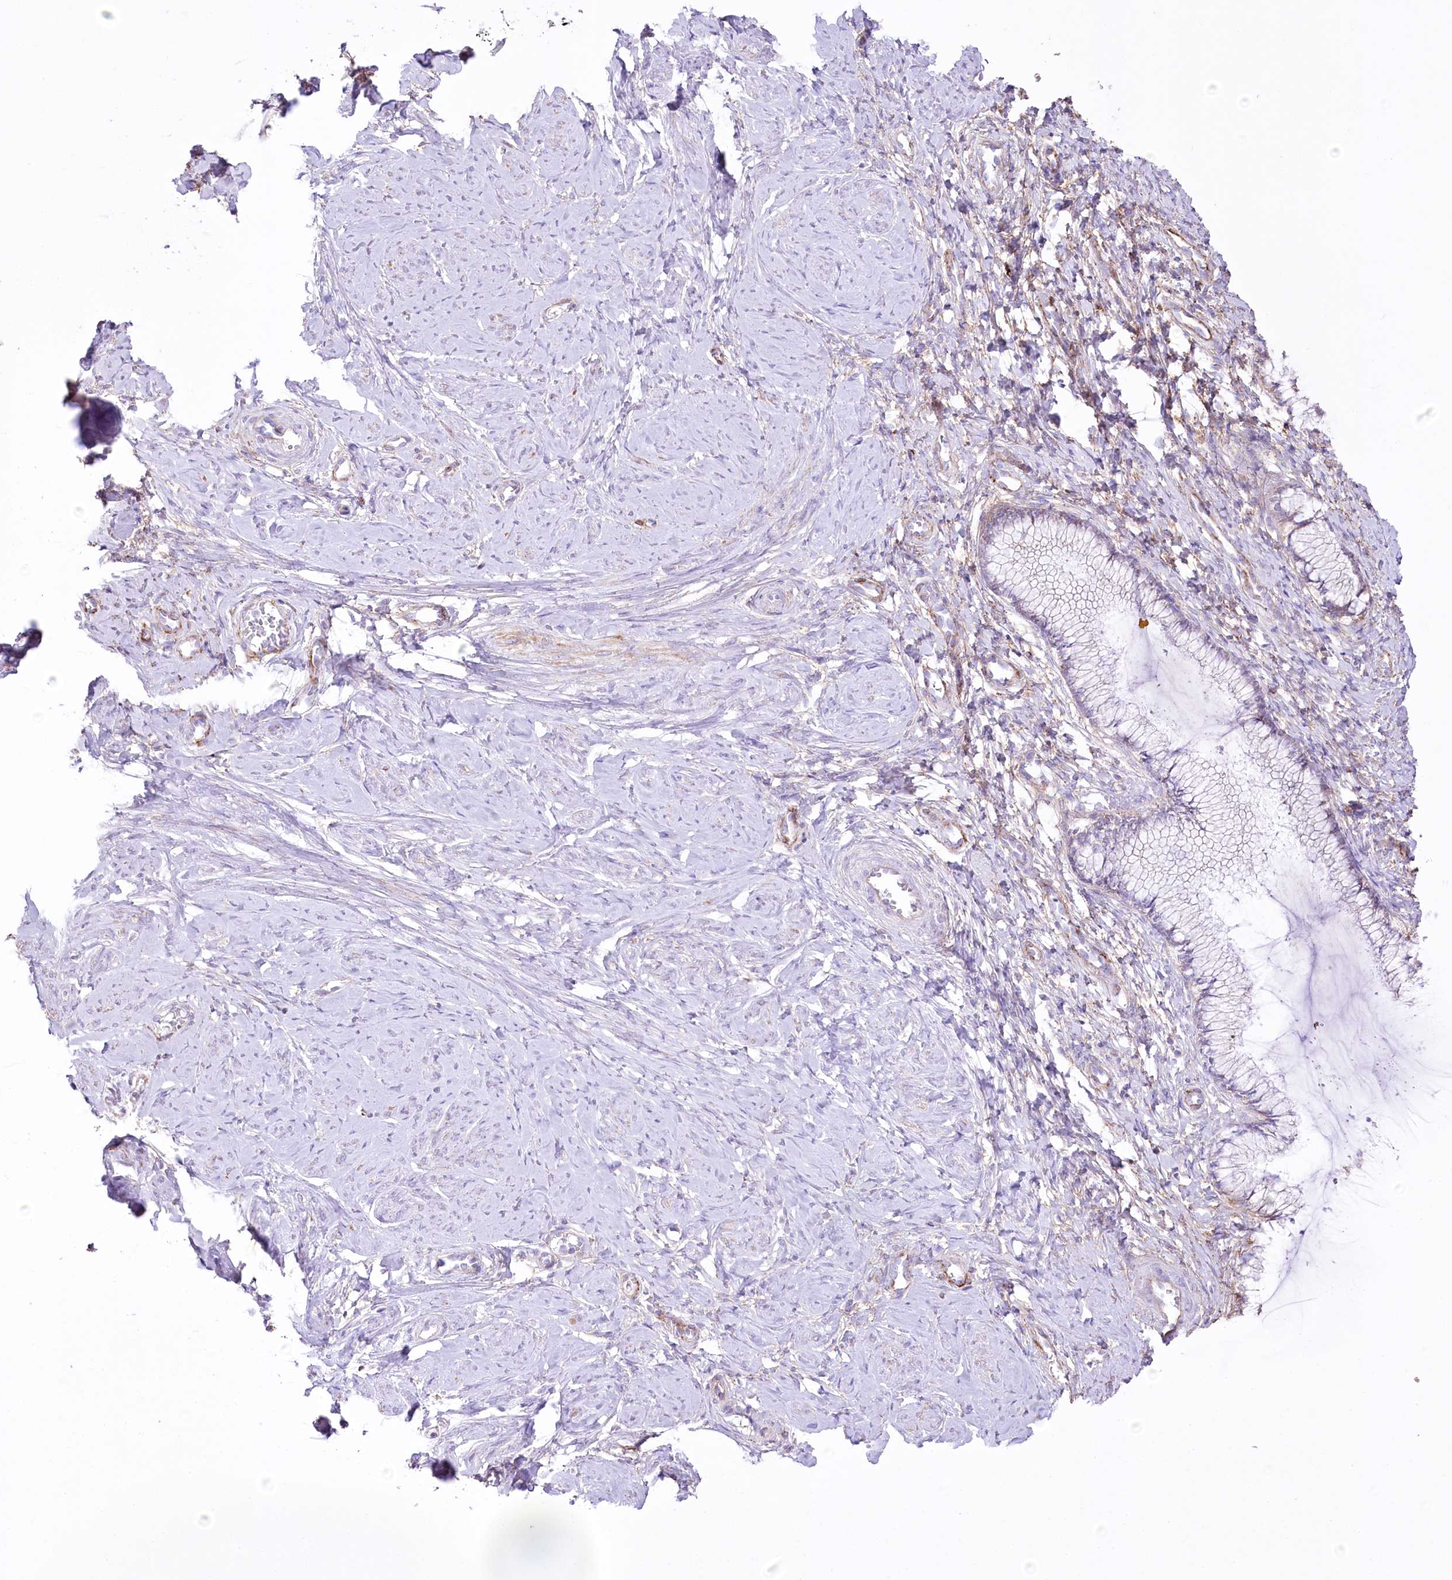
{"staining": {"intensity": "negative", "quantity": "none", "location": "none"}, "tissue": "cervix", "cell_type": "Glandular cells", "image_type": "normal", "snomed": [{"axis": "morphology", "description": "Normal tissue, NOS"}, {"axis": "morphology", "description": "Adenocarcinoma, NOS"}, {"axis": "topography", "description": "Cervix"}], "caption": "Cervix stained for a protein using immunohistochemistry (IHC) reveals no positivity glandular cells.", "gene": "FAM216A", "patient": {"sex": "female", "age": 29}}